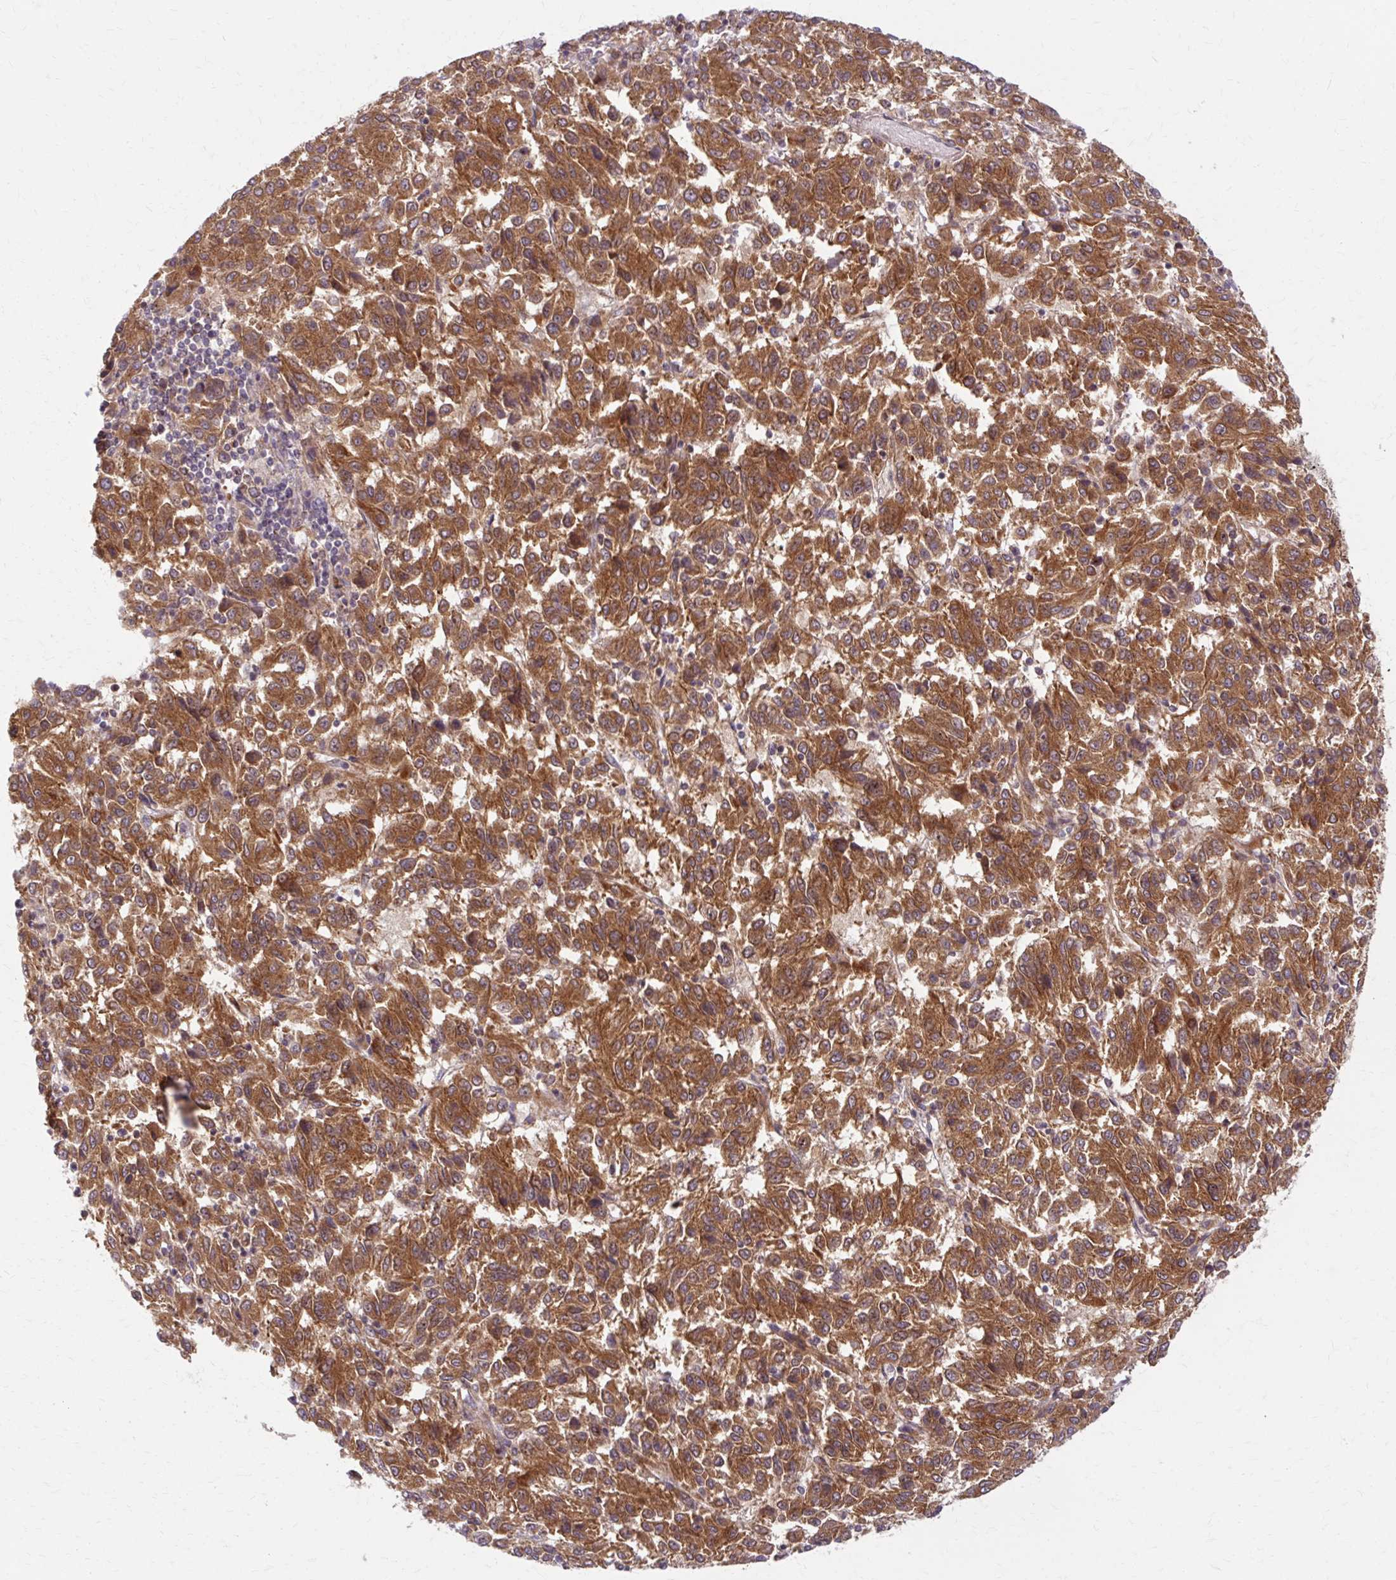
{"staining": {"intensity": "strong", "quantity": ">75%", "location": "cytoplasmic/membranous"}, "tissue": "melanoma", "cell_type": "Tumor cells", "image_type": "cancer", "snomed": [{"axis": "morphology", "description": "Malignant melanoma, Metastatic site"}, {"axis": "topography", "description": "Lung"}], "caption": "This image demonstrates melanoma stained with IHC to label a protein in brown. The cytoplasmic/membranous of tumor cells show strong positivity for the protein. Nuclei are counter-stained blue.", "gene": "MZT2B", "patient": {"sex": "male", "age": 64}}